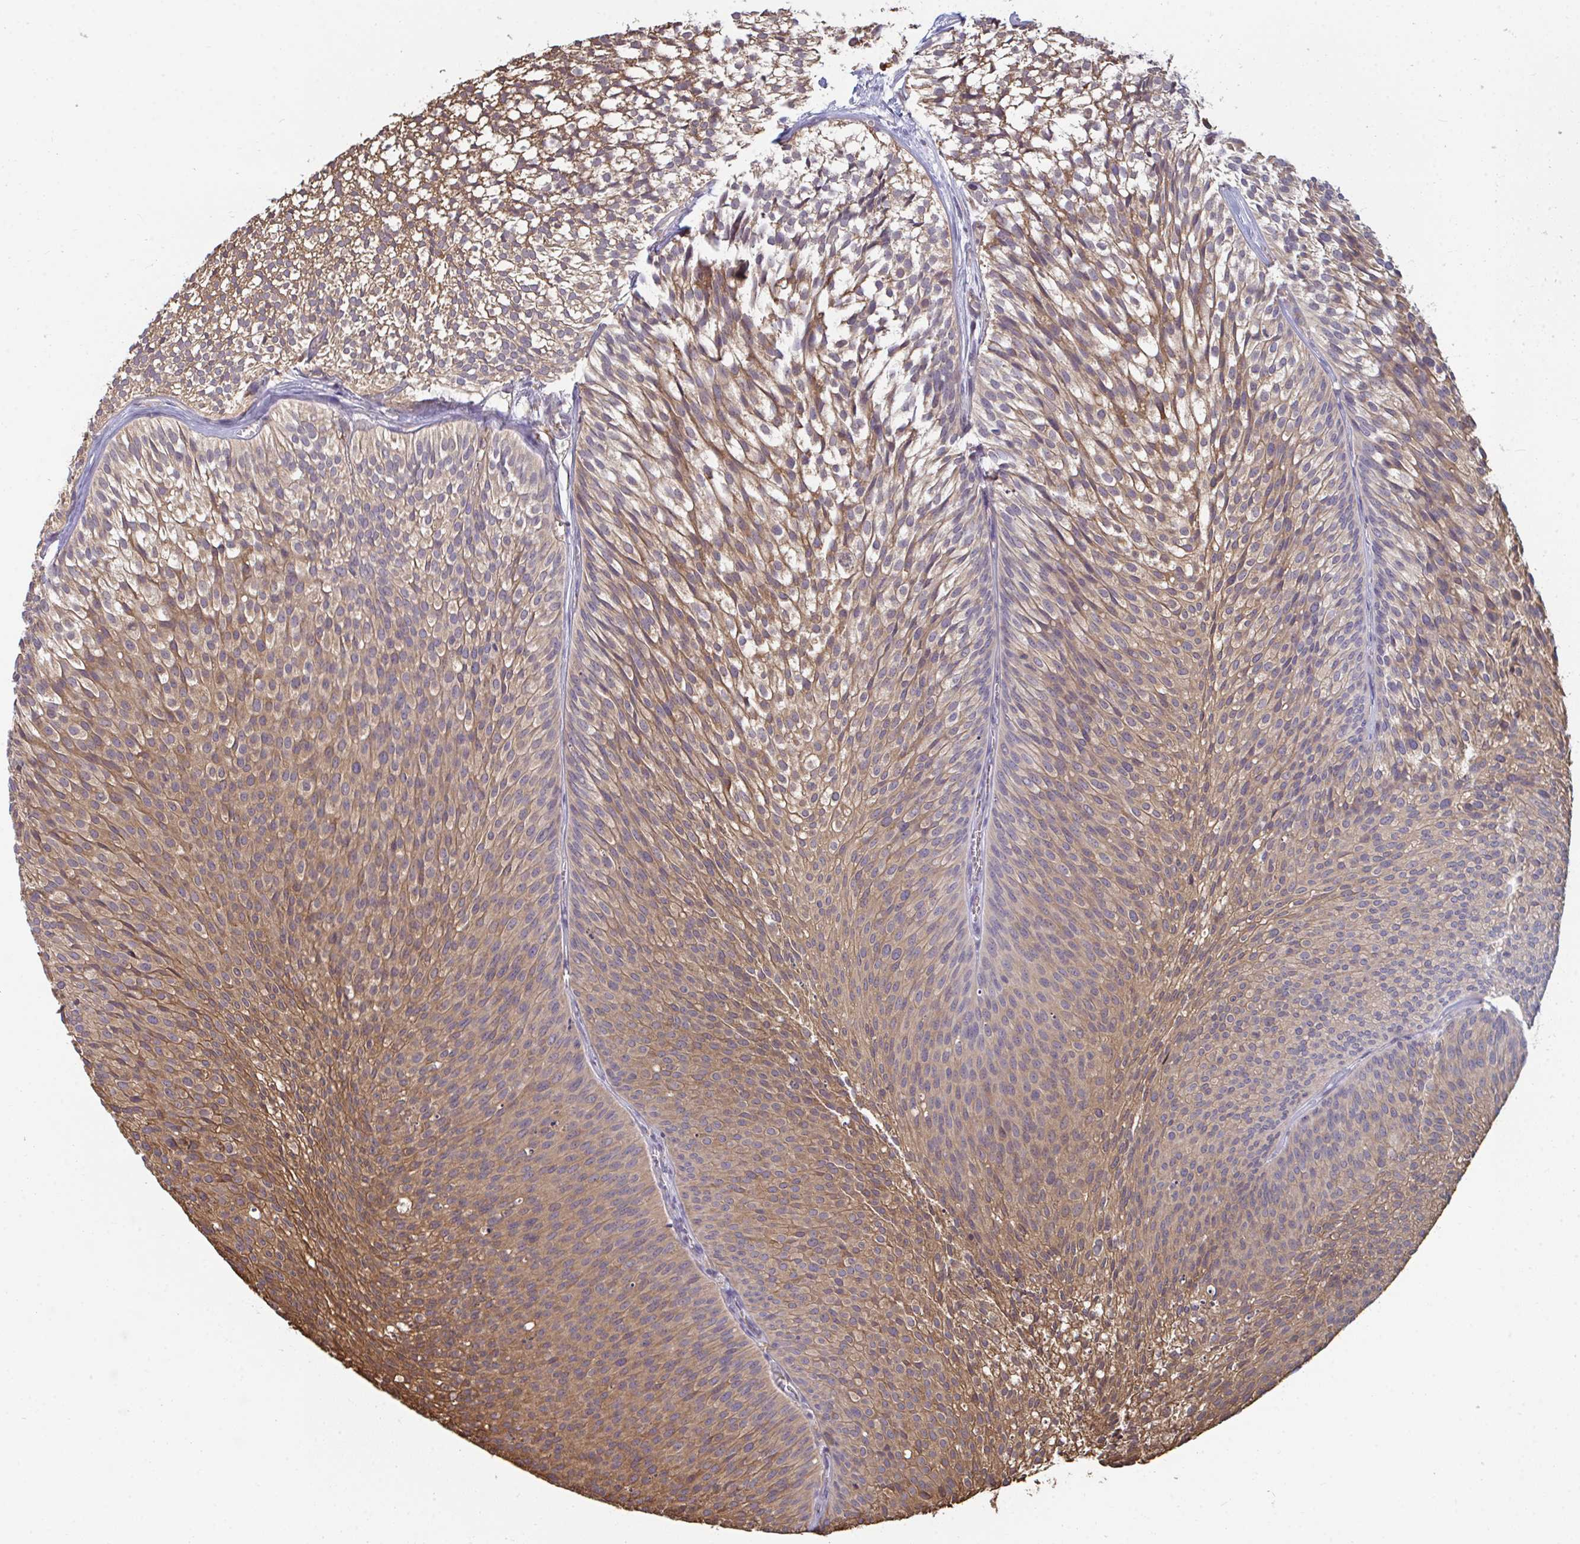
{"staining": {"intensity": "moderate", "quantity": ">75%", "location": "cytoplasmic/membranous"}, "tissue": "urothelial cancer", "cell_type": "Tumor cells", "image_type": "cancer", "snomed": [{"axis": "morphology", "description": "Urothelial carcinoma, Low grade"}, {"axis": "topography", "description": "Urinary bladder"}], "caption": "DAB (3,3'-diaminobenzidine) immunohistochemical staining of human urothelial cancer reveals moderate cytoplasmic/membranous protein positivity in approximately >75% of tumor cells. (DAB = brown stain, brightfield microscopy at high magnification).", "gene": "TTC9C", "patient": {"sex": "male", "age": 91}}